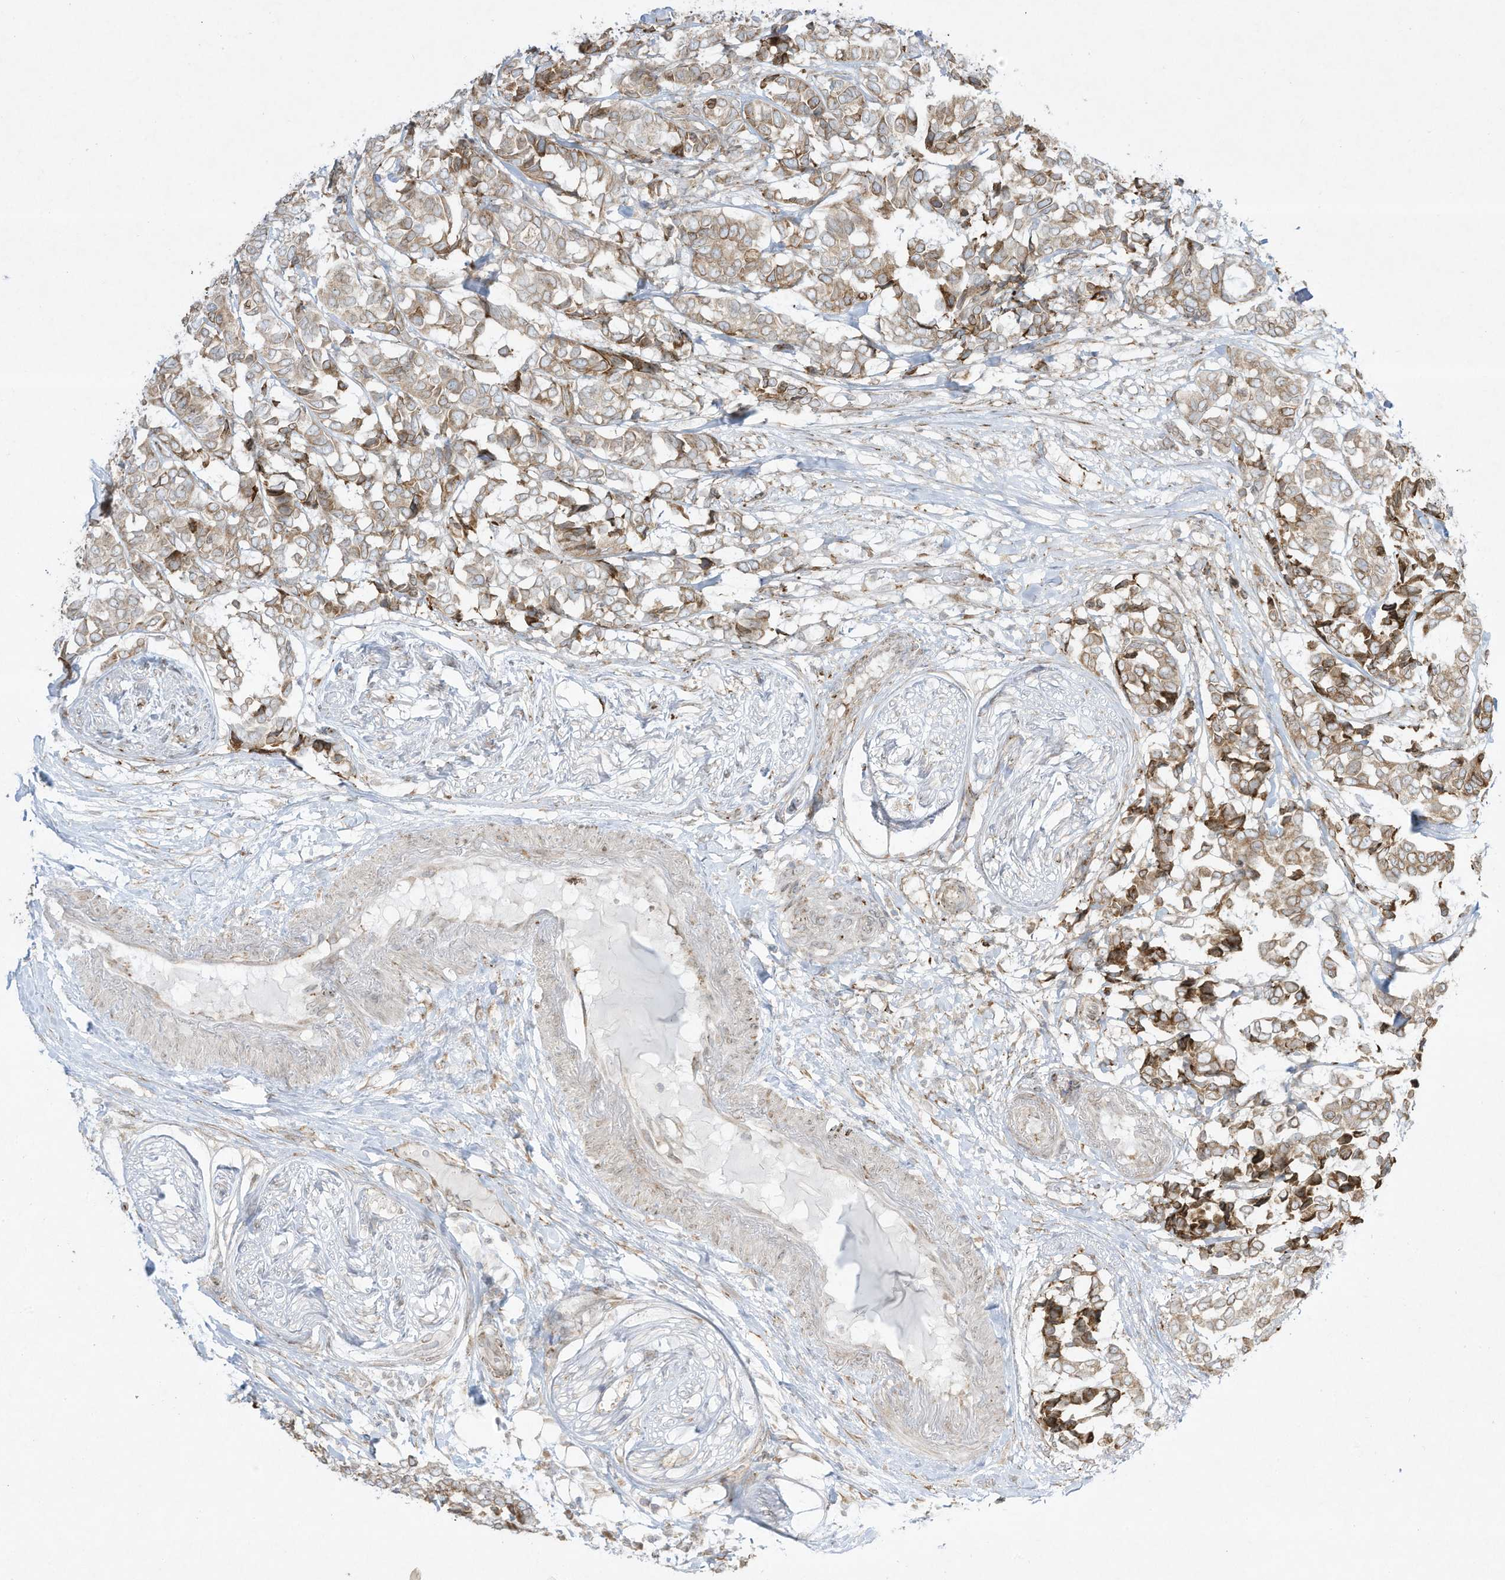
{"staining": {"intensity": "weak", "quantity": ">75%", "location": "cytoplasmic/membranous"}, "tissue": "breast cancer", "cell_type": "Tumor cells", "image_type": "cancer", "snomed": [{"axis": "morphology", "description": "Duct carcinoma"}, {"axis": "topography", "description": "Breast"}], "caption": "Protein staining of invasive ductal carcinoma (breast) tissue shows weak cytoplasmic/membranous staining in approximately >75% of tumor cells.", "gene": "PTK6", "patient": {"sex": "female", "age": 87}}